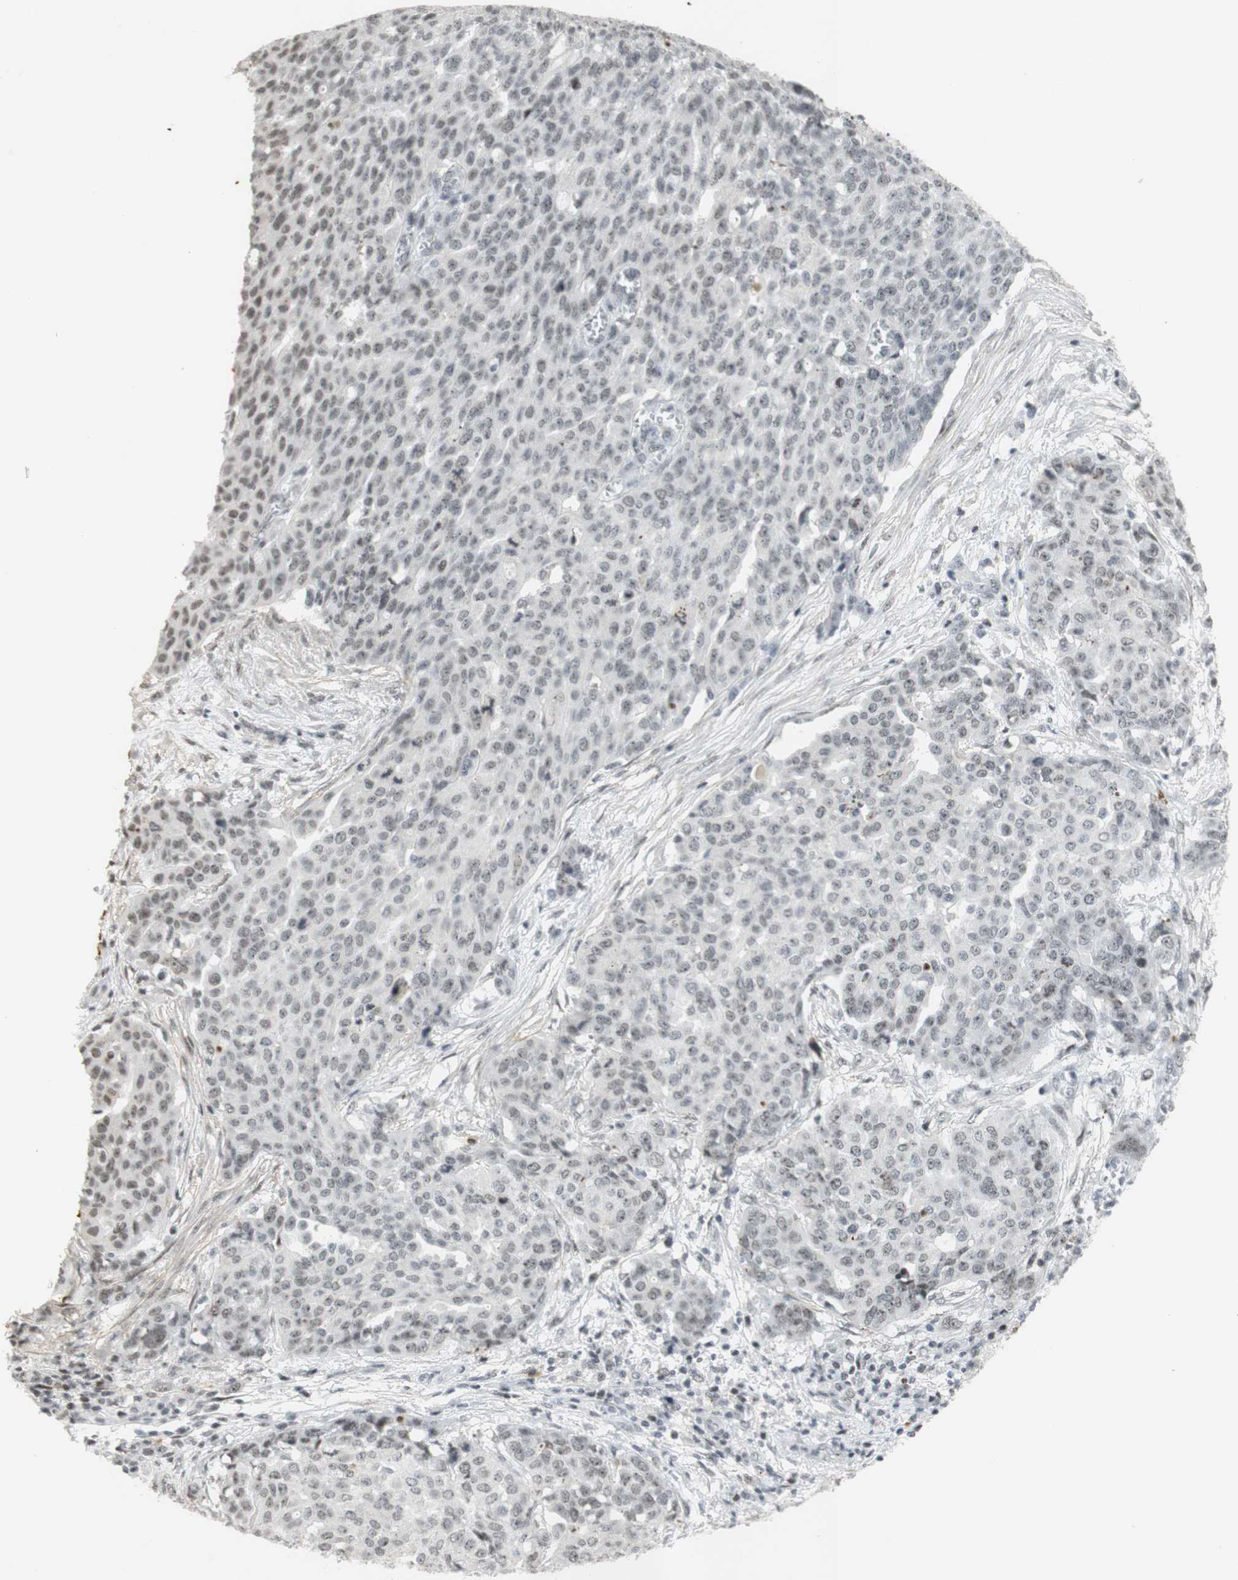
{"staining": {"intensity": "moderate", "quantity": "25%-75%", "location": "nuclear"}, "tissue": "ovarian cancer", "cell_type": "Tumor cells", "image_type": "cancer", "snomed": [{"axis": "morphology", "description": "Cystadenocarcinoma, serous, NOS"}, {"axis": "topography", "description": "Soft tissue"}, {"axis": "topography", "description": "Ovary"}], "caption": "Brown immunohistochemical staining in human ovarian serous cystadenocarcinoma exhibits moderate nuclear positivity in approximately 25%-75% of tumor cells.", "gene": "IRF1", "patient": {"sex": "female", "age": 57}}